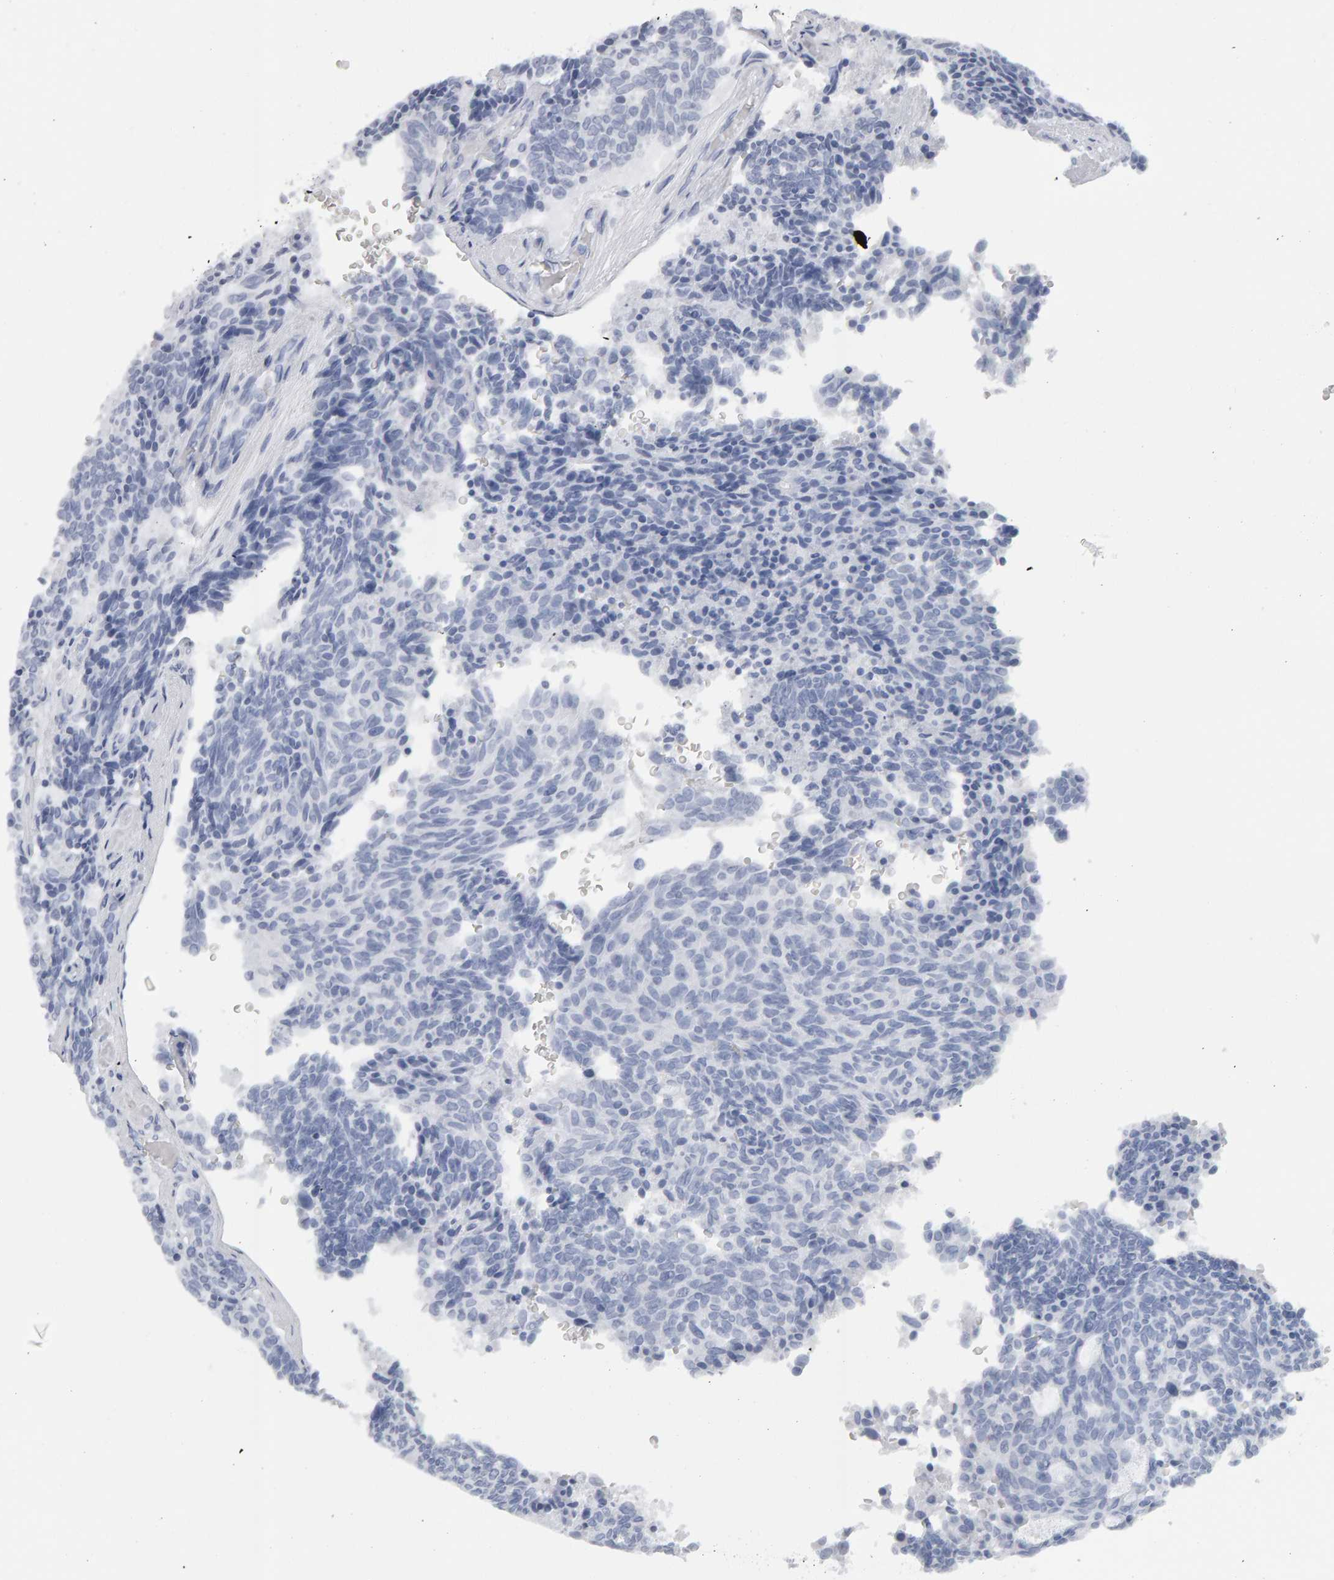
{"staining": {"intensity": "negative", "quantity": "none", "location": "none"}, "tissue": "carcinoid", "cell_type": "Tumor cells", "image_type": "cancer", "snomed": [{"axis": "morphology", "description": "Carcinoid, malignant, NOS"}, {"axis": "topography", "description": "Pancreas"}], "caption": "Immunohistochemistry (IHC) of malignant carcinoid shows no staining in tumor cells.", "gene": "CTH", "patient": {"sex": "female", "age": 54}}